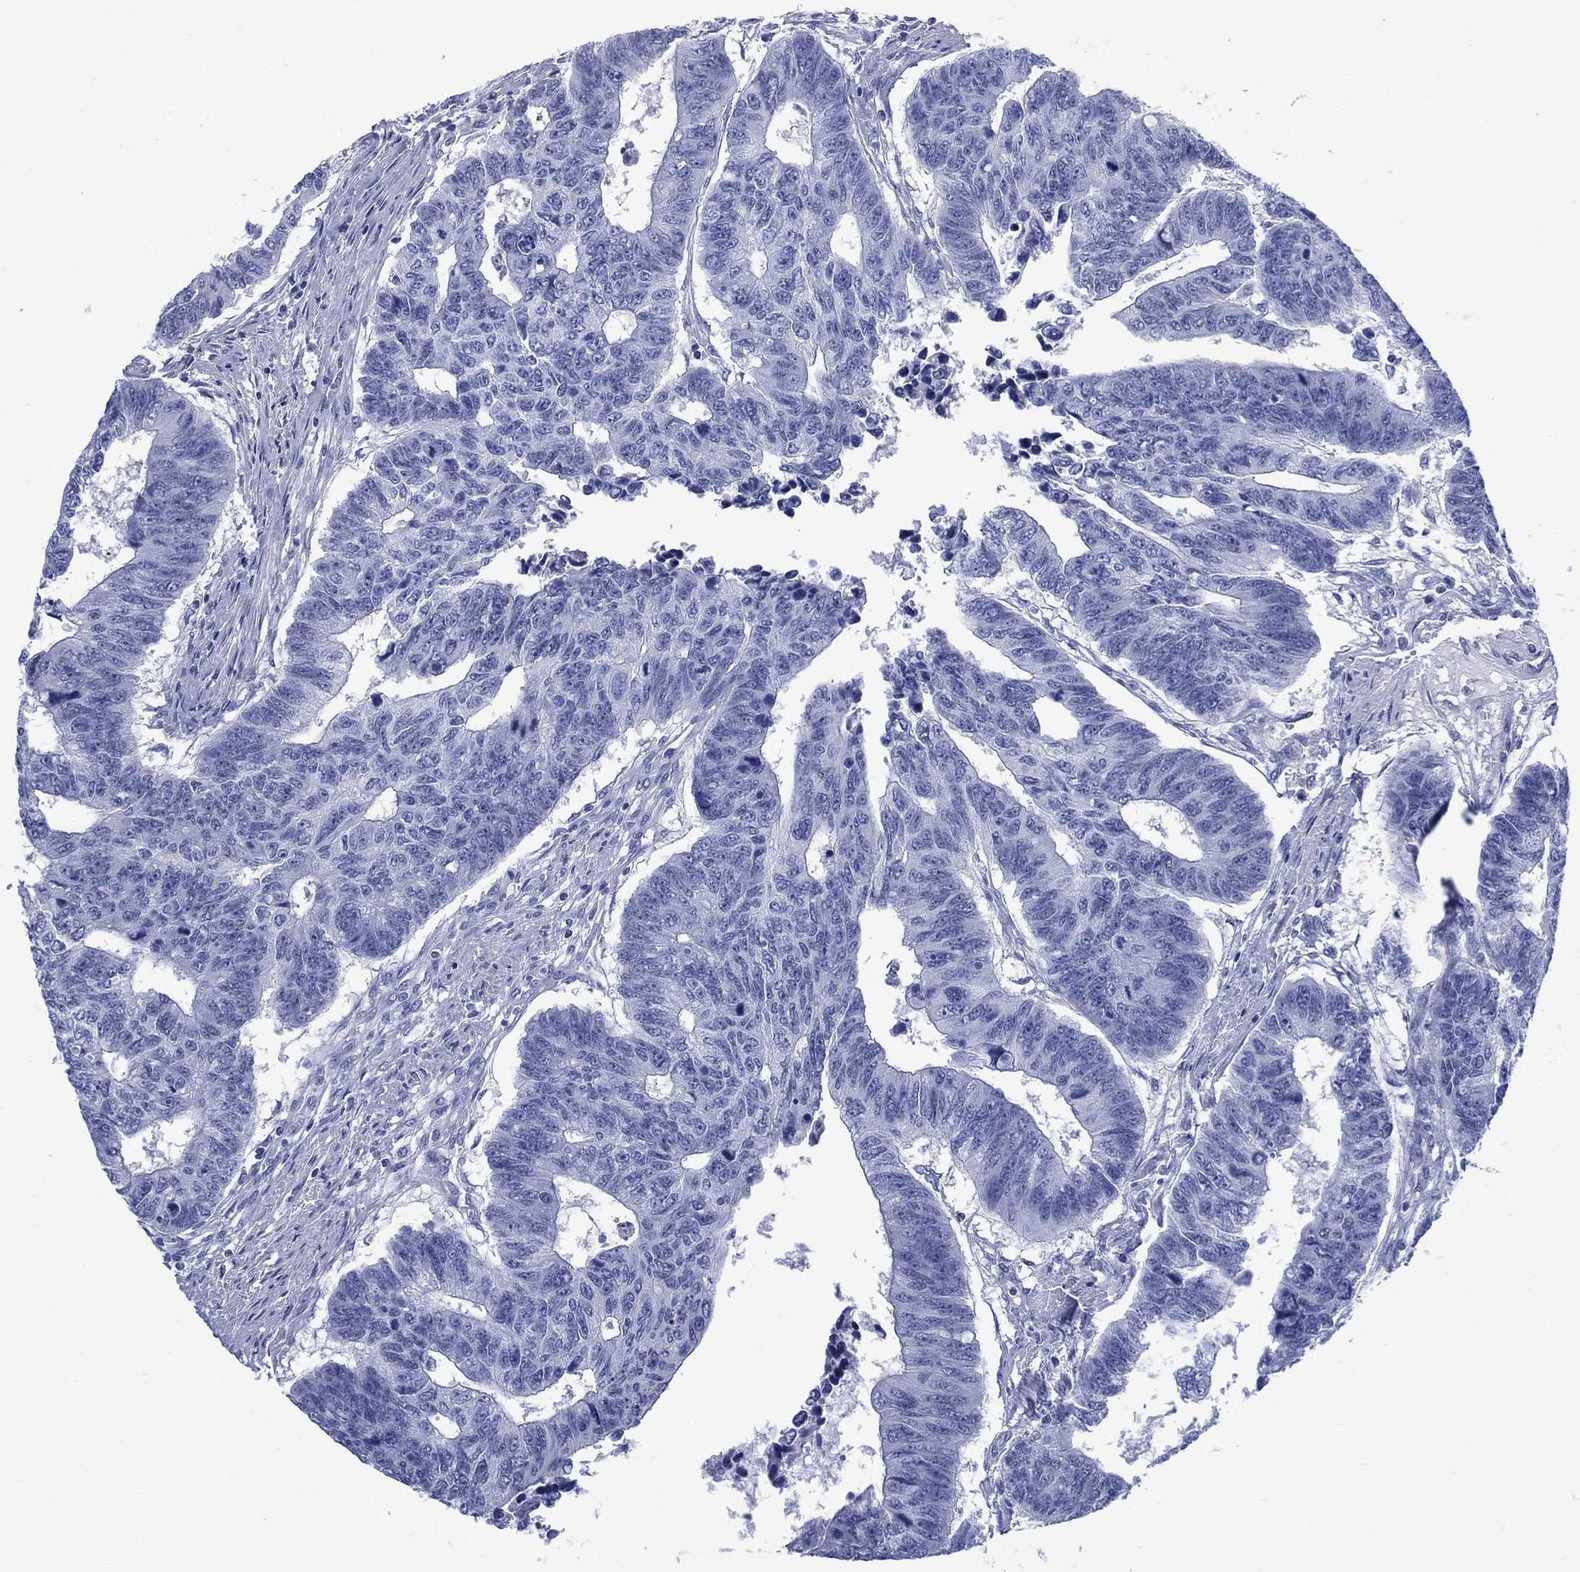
{"staining": {"intensity": "negative", "quantity": "none", "location": "none"}, "tissue": "colorectal cancer", "cell_type": "Tumor cells", "image_type": "cancer", "snomed": [{"axis": "morphology", "description": "Adenocarcinoma, NOS"}, {"axis": "topography", "description": "Rectum"}], "caption": "Colorectal cancer was stained to show a protein in brown. There is no significant expression in tumor cells.", "gene": "DDI1", "patient": {"sex": "female", "age": 85}}